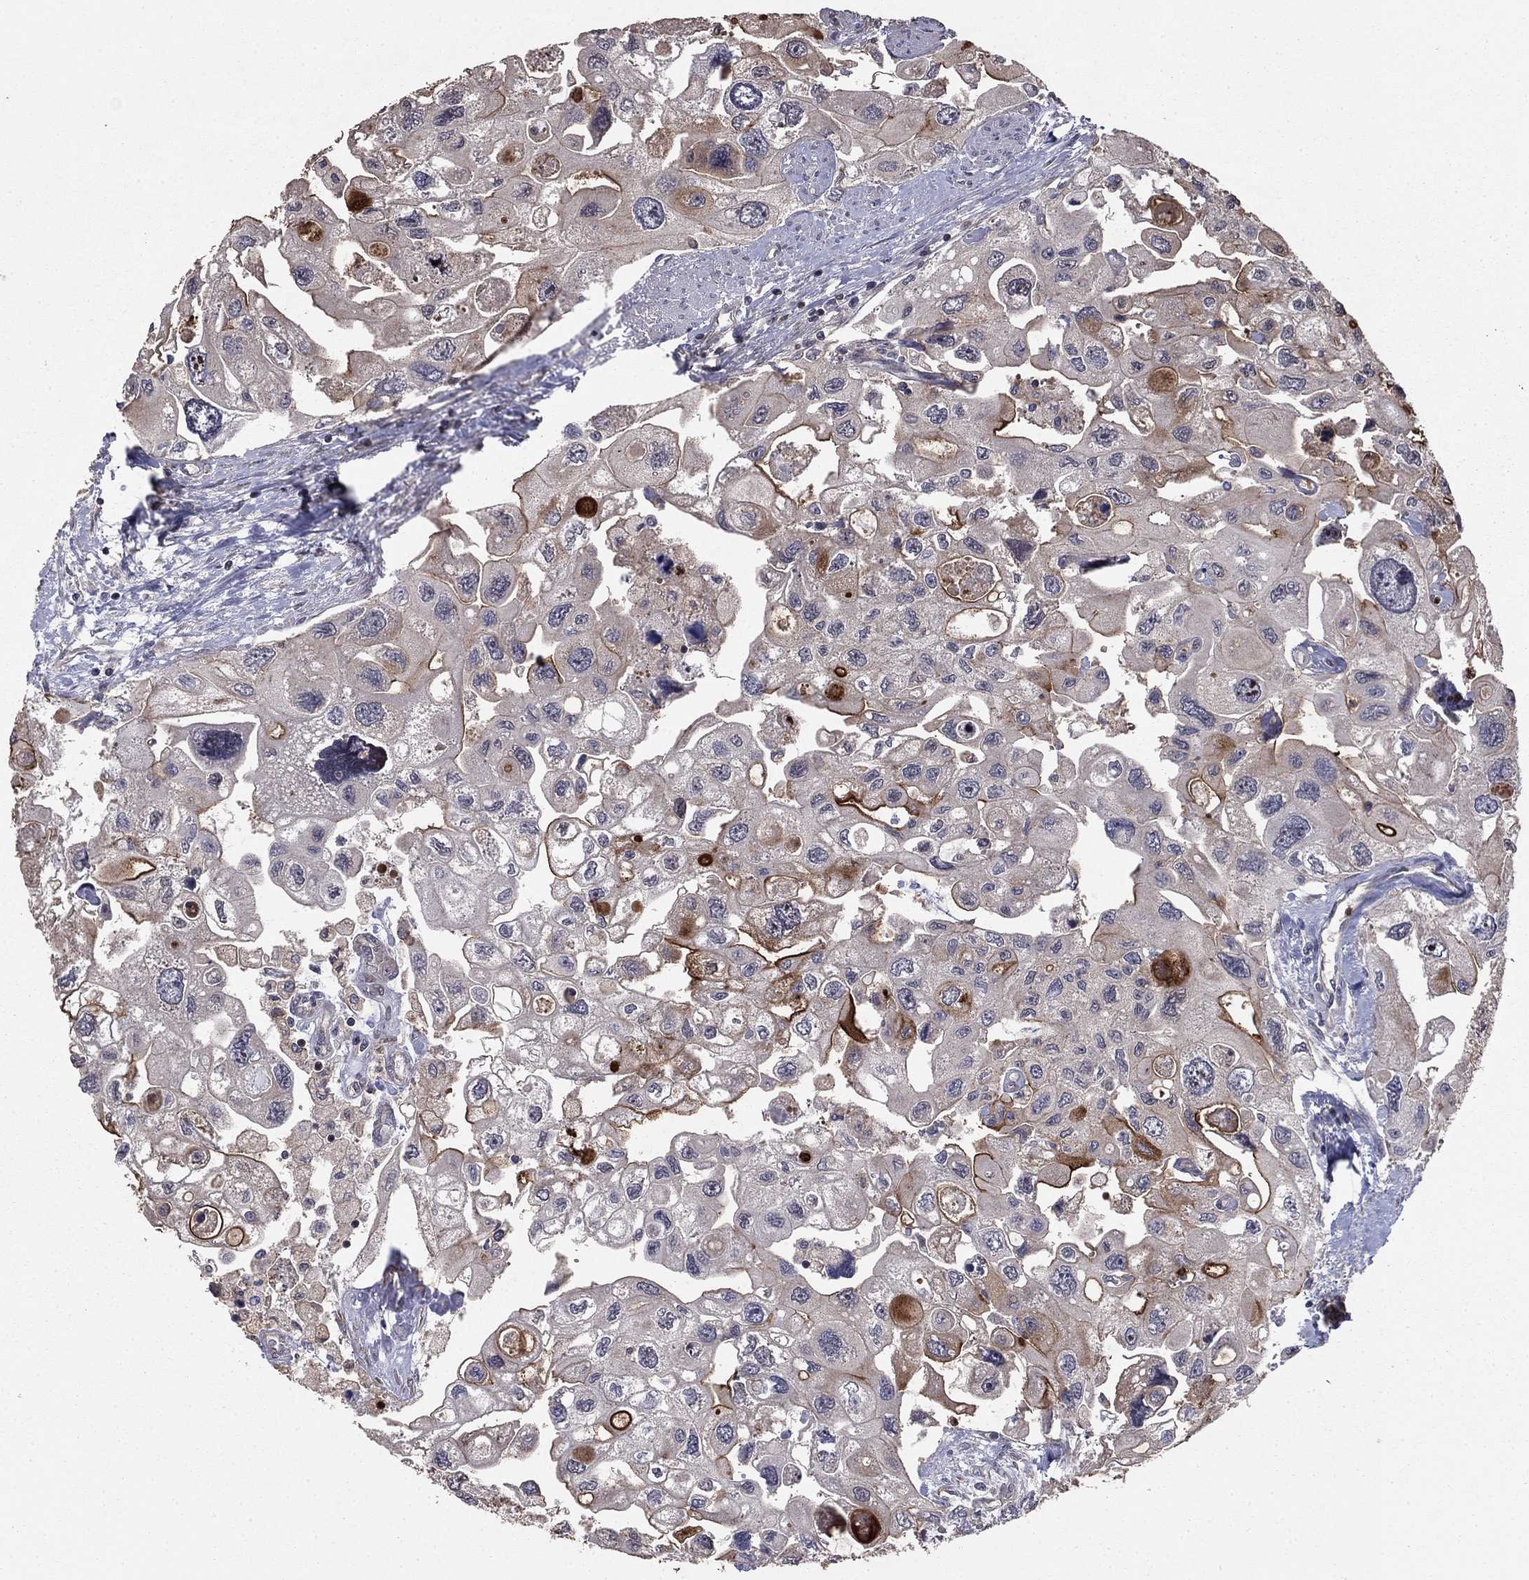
{"staining": {"intensity": "strong", "quantity": "<25%", "location": "cytoplasmic/membranous"}, "tissue": "urothelial cancer", "cell_type": "Tumor cells", "image_type": "cancer", "snomed": [{"axis": "morphology", "description": "Urothelial carcinoma, High grade"}, {"axis": "topography", "description": "Urinary bladder"}], "caption": "This is an image of IHC staining of urothelial cancer, which shows strong staining in the cytoplasmic/membranous of tumor cells.", "gene": "GYG1", "patient": {"sex": "male", "age": 59}}